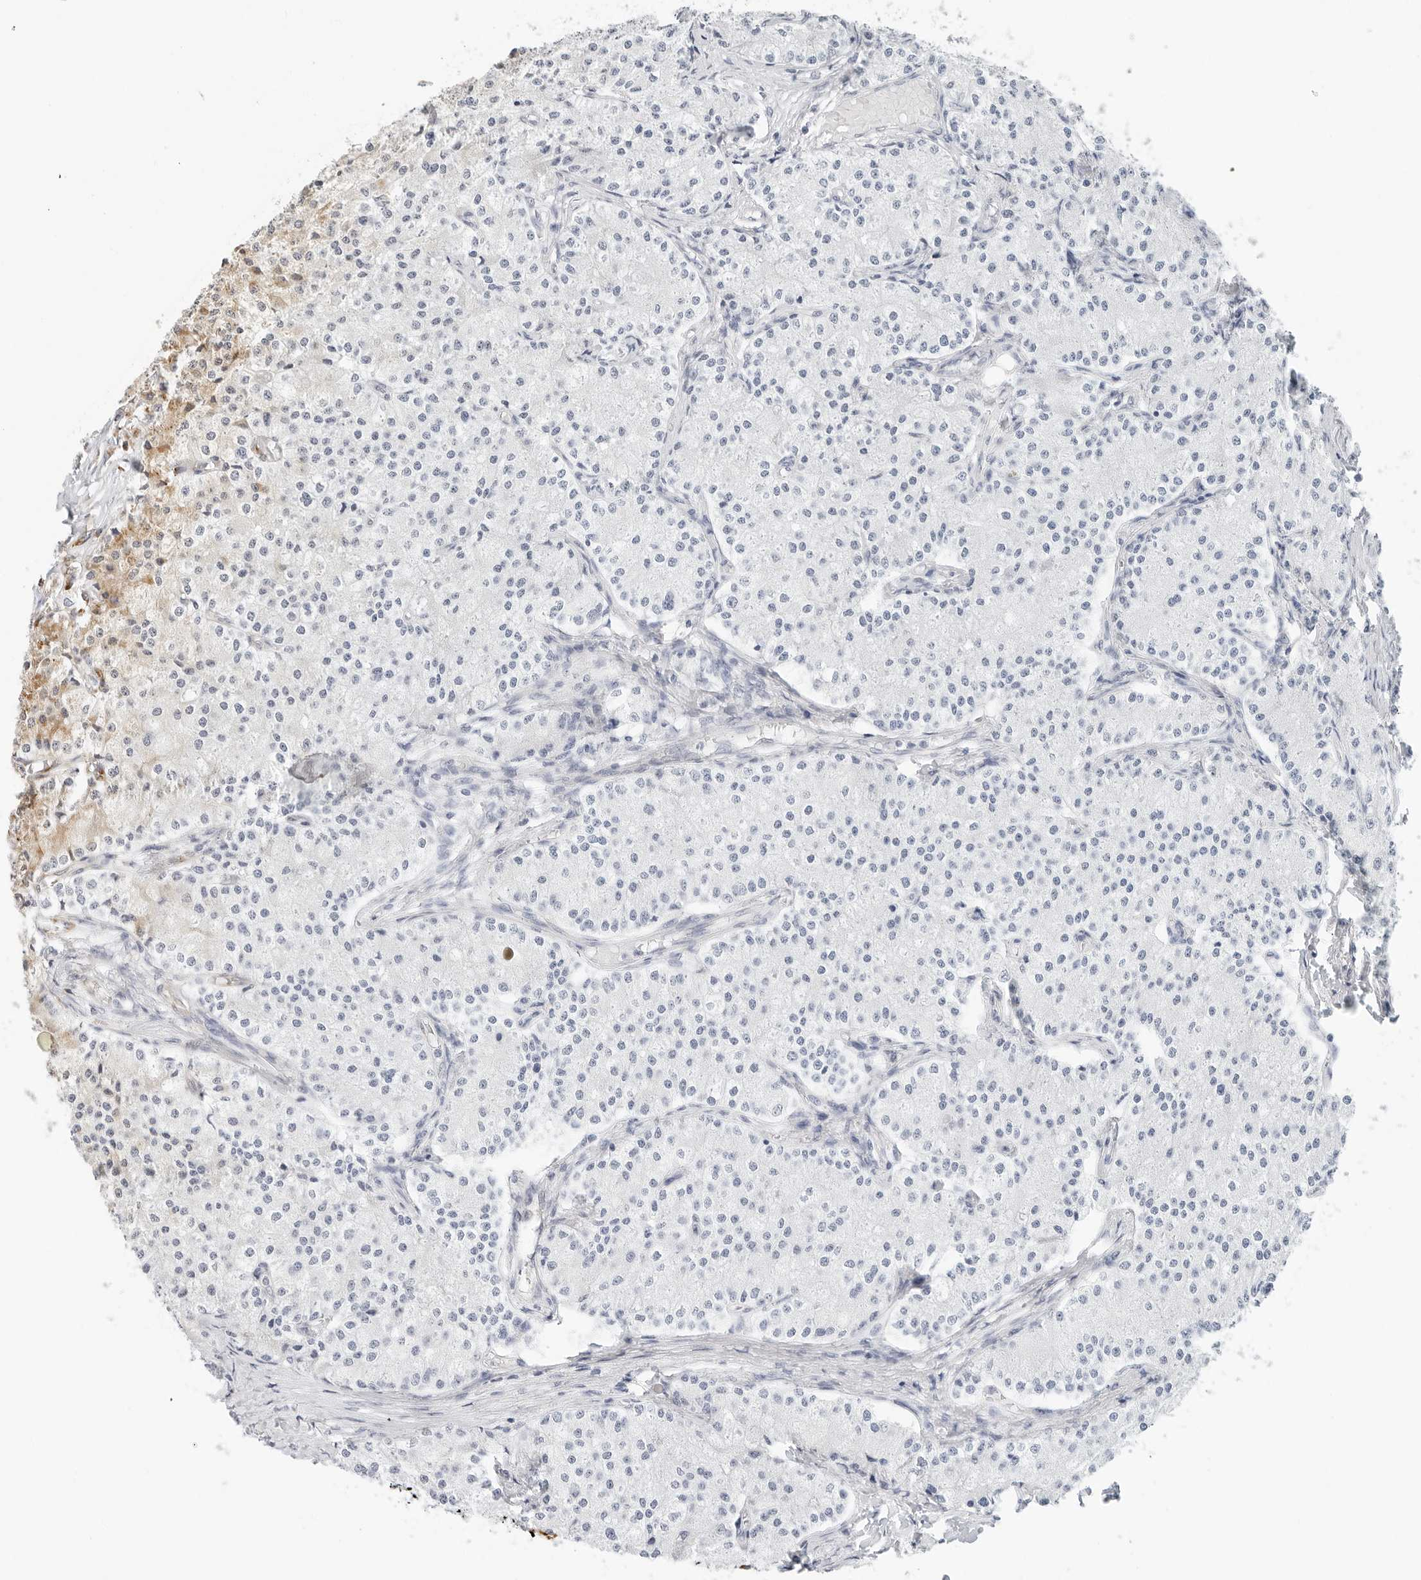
{"staining": {"intensity": "negative", "quantity": "none", "location": "none"}, "tissue": "carcinoid", "cell_type": "Tumor cells", "image_type": "cancer", "snomed": [{"axis": "morphology", "description": "Carcinoid, malignant, NOS"}, {"axis": "topography", "description": "Colon"}], "caption": "Histopathology image shows no protein positivity in tumor cells of carcinoid tissue. The staining was performed using DAB (3,3'-diaminobenzidine) to visualize the protein expression in brown, while the nuclei were stained in blue with hematoxylin (Magnification: 20x).", "gene": "RC3H1", "patient": {"sex": "female", "age": 52}}